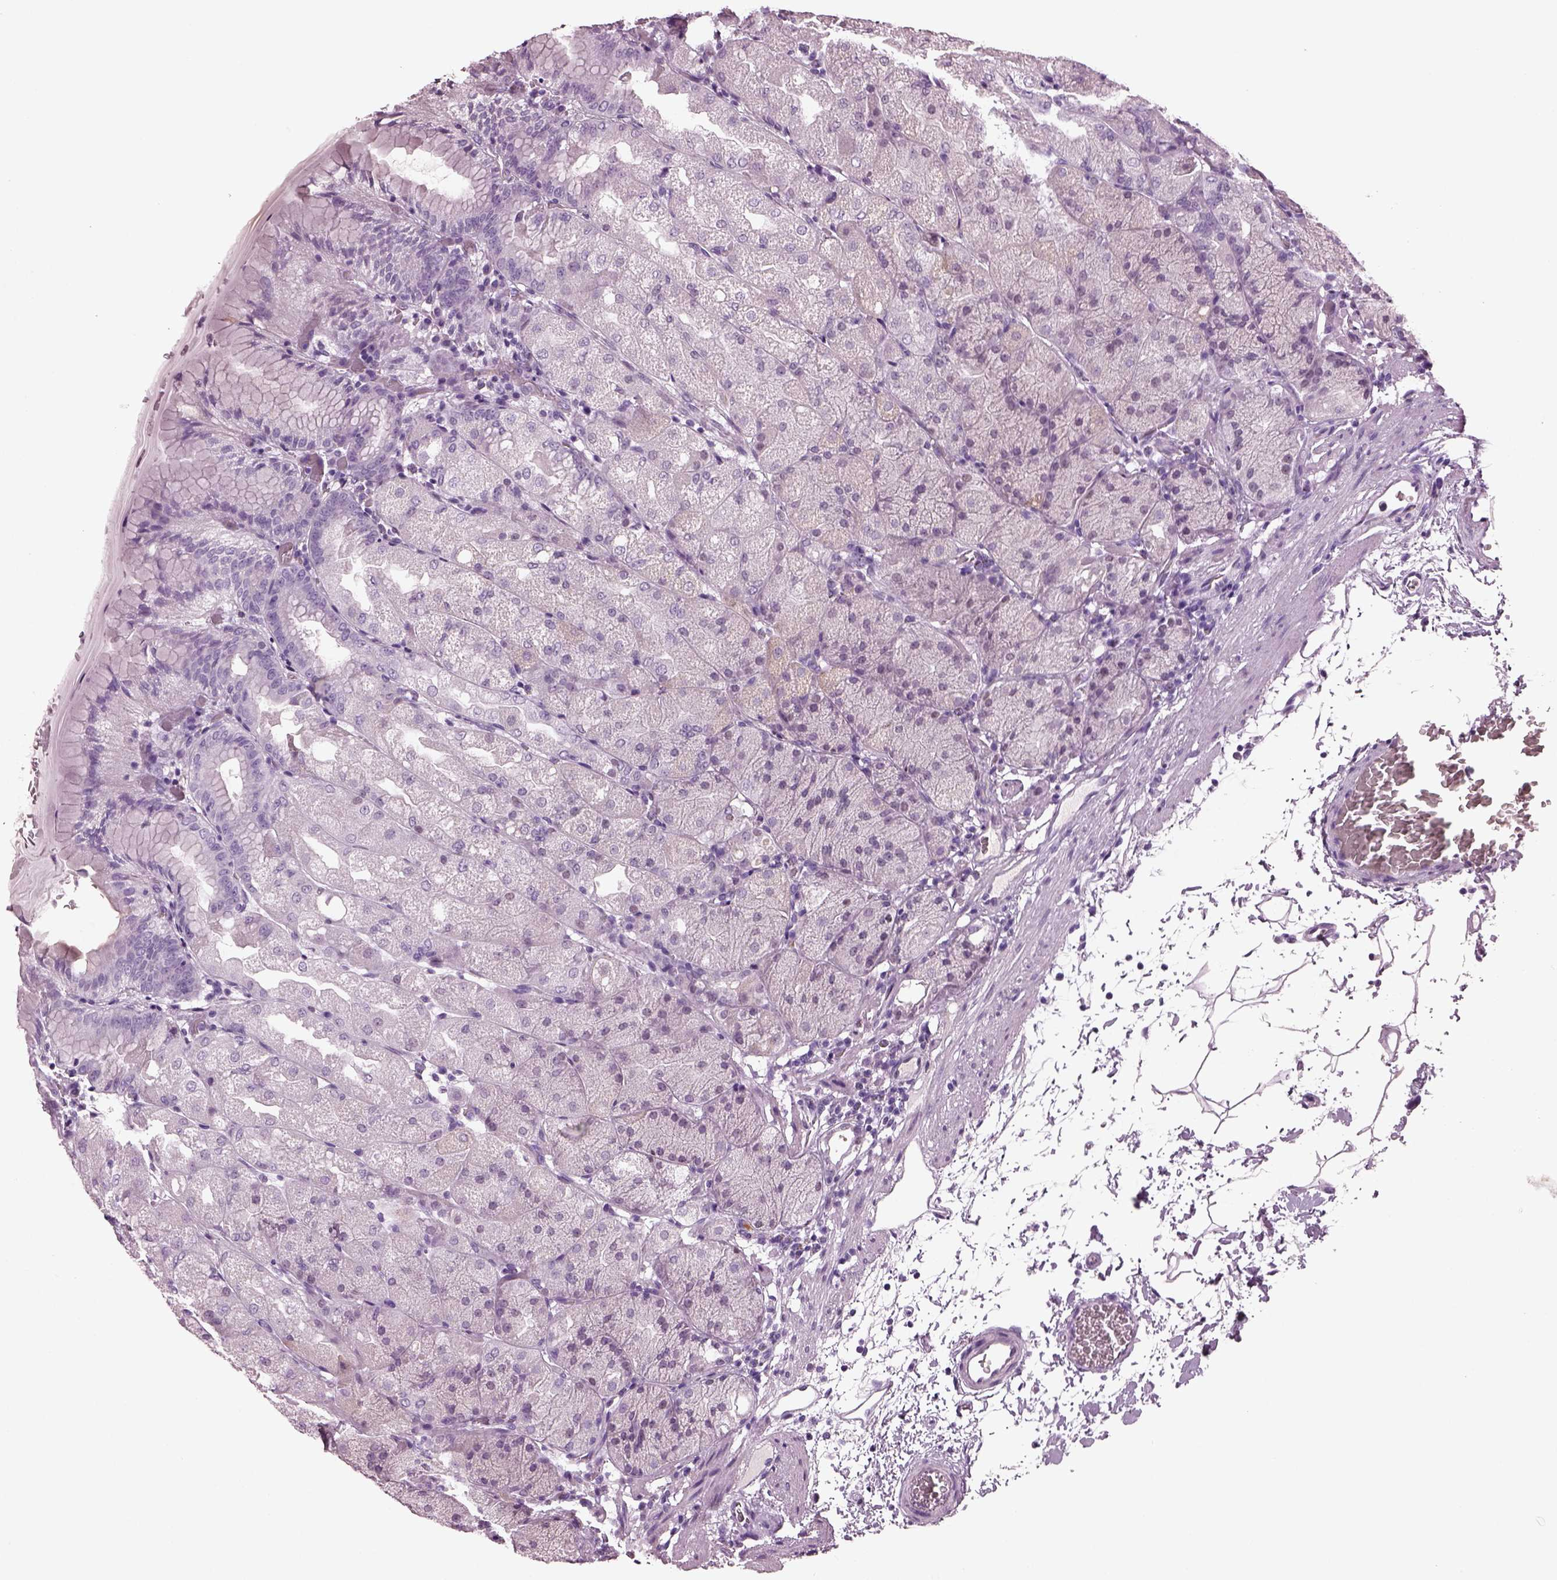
{"staining": {"intensity": "negative", "quantity": "none", "location": "none"}, "tissue": "stomach", "cell_type": "Glandular cells", "image_type": "normal", "snomed": [{"axis": "morphology", "description": "Normal tissue, NOS"}, {"axis": "topography", "description": "Stomach, upper"}, {"axis": "topography", "description": "Stomach"}, {"axis": "topography", "description": "Stomach, lower"}], "caption": "Glandular cells show no significant expression in normal stomach. Nuclei are stained in blue.", "gene": "KRTAP3", "patient": {"sex": "male", "age": 62}}